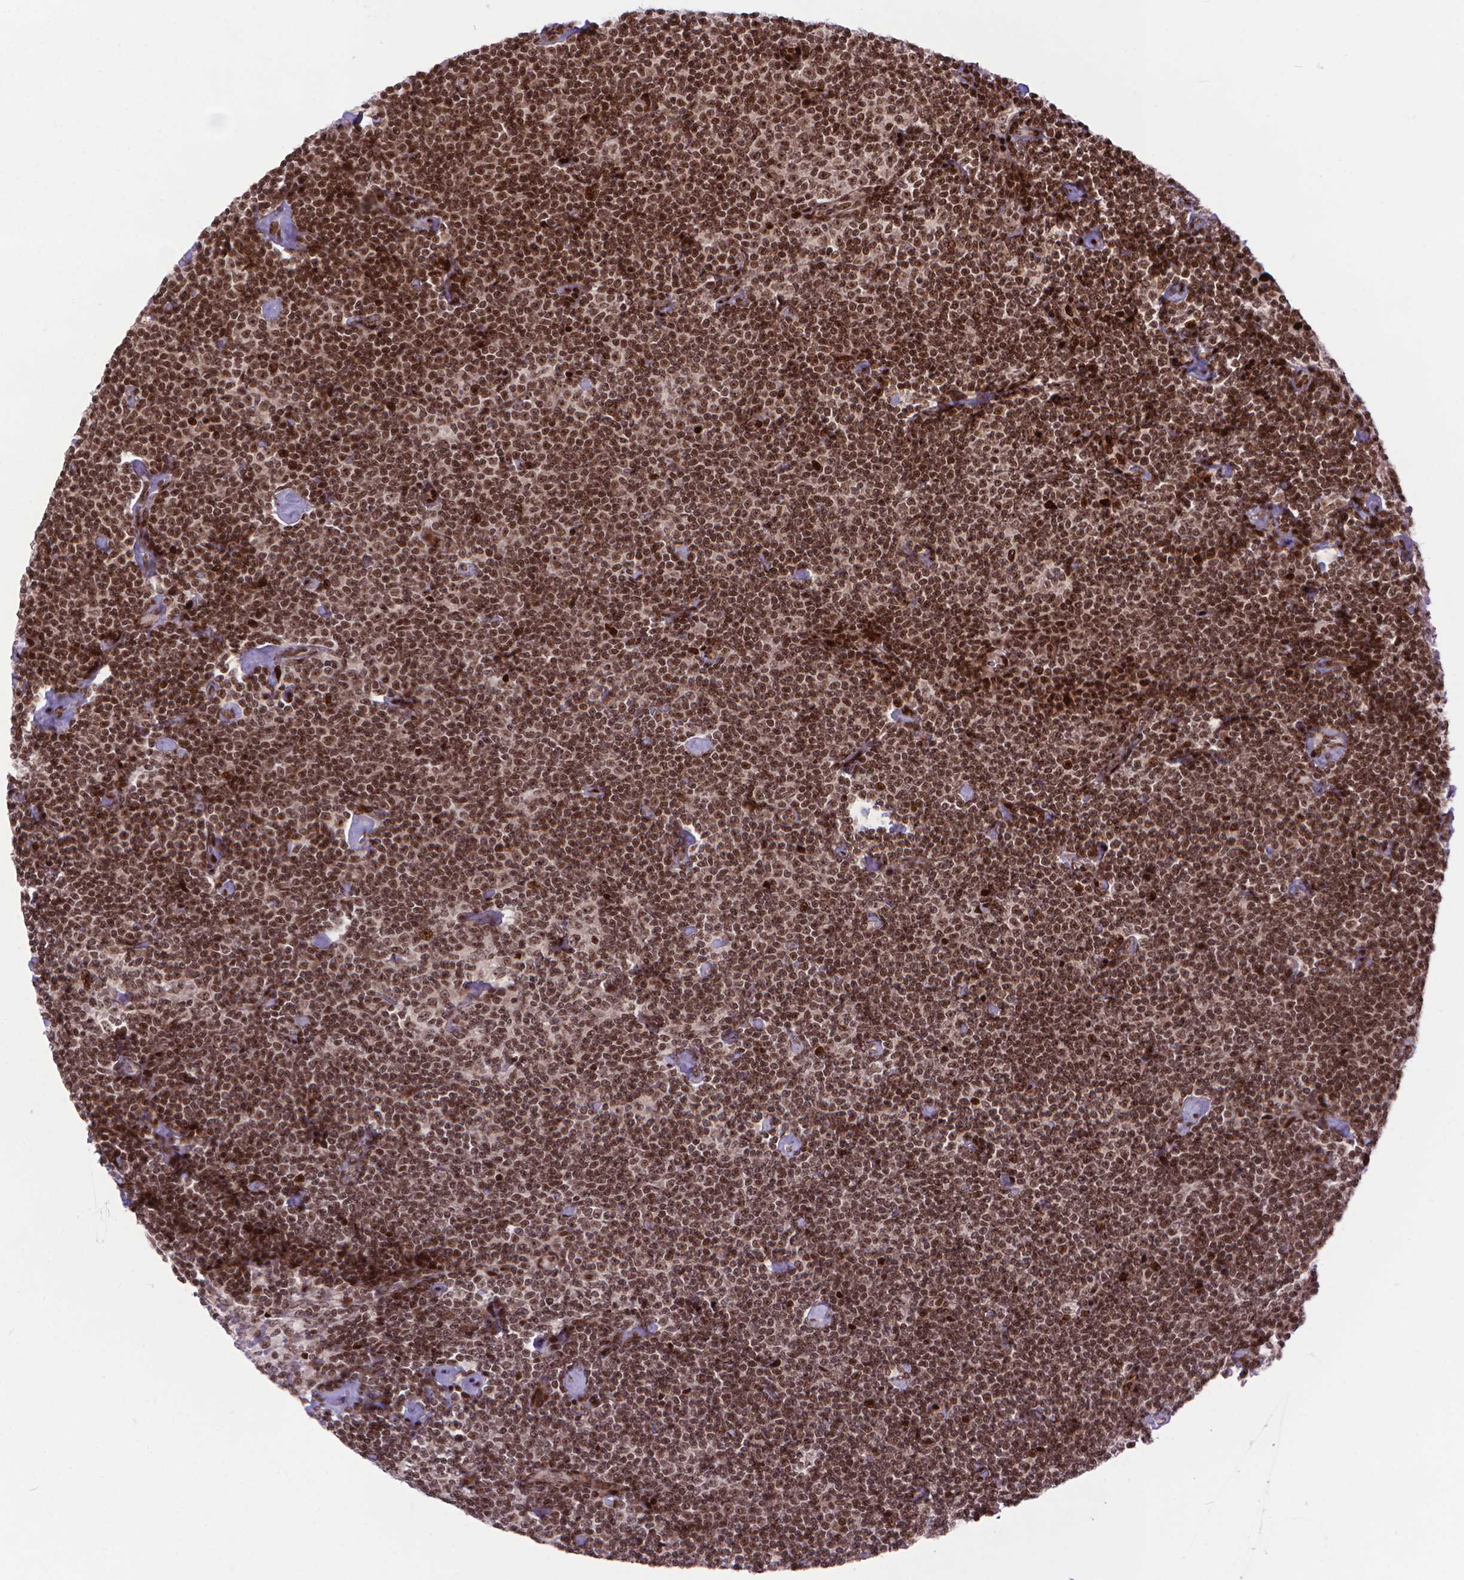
{"staining": {"intensity": "moderate", "quantity": ">75%", "location": "nuclear"}, "tissue": "lymphoma", "cell_type": "Tumor cells", "image_type": "cancer", "snomed": [{"axis": "morphology", "description": "Malignant lymphoma, non-Hodgkin's type, Low grade"}, {"axis": "topography", "description": "Lymph node"}], "caption": "High-power microscopy captured an immunohistochemistry (IHC) image of lymphoma, revealing moderate nuclear staining in about >75% of tumor cells. (DAB (3,3'-diaminobenzidine) IHC, brown staining for protein, blue staining for nuclei).", "gene": "AMER1", "patient": {"sex": "male", "age": 81}}